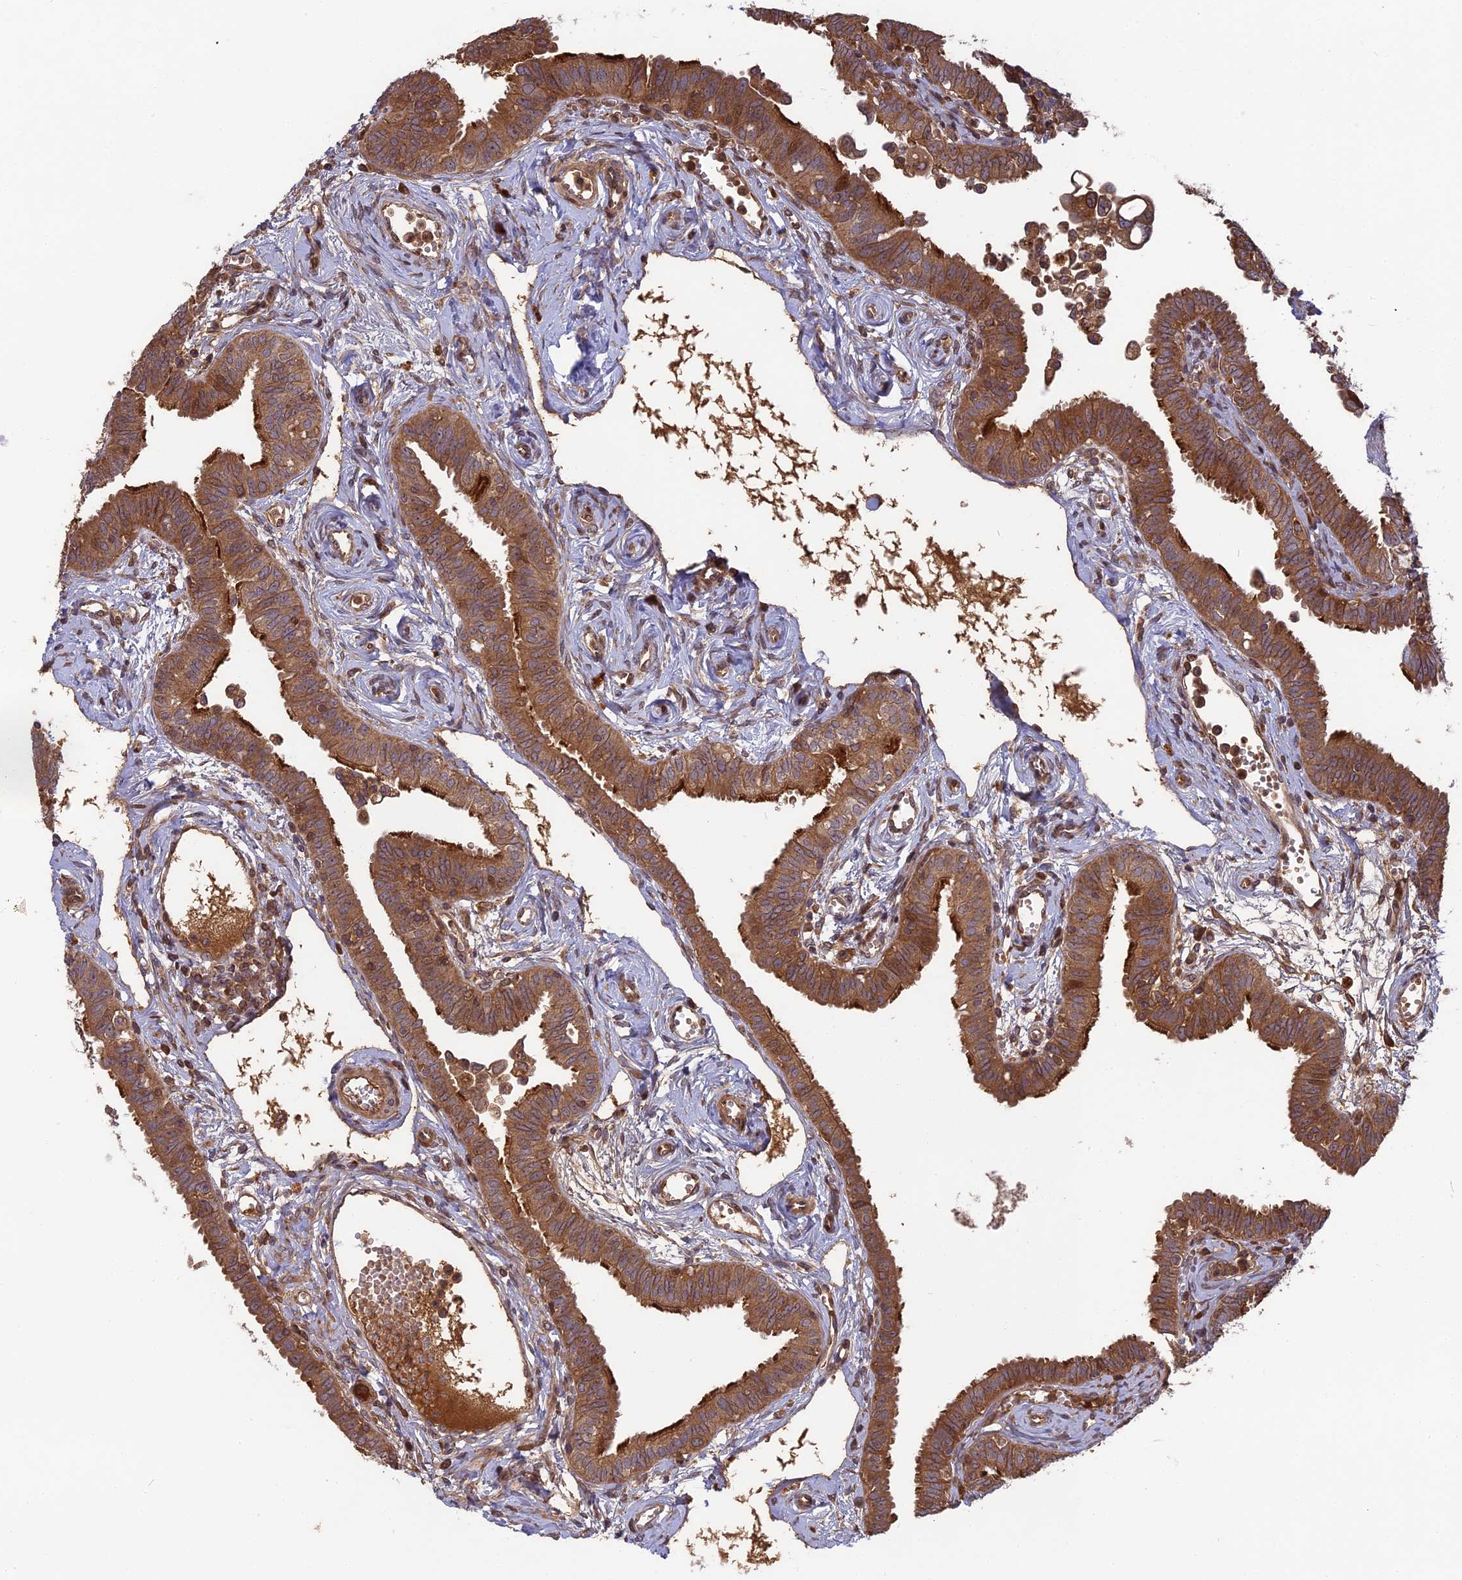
{"staining": {"intensity": "strong", "quantity": ">75%", "location": "cytoplasmic/membranous"}, "tissue": "fallopian tube", "cell_type": "Glandular cells", "image_type": "normal", "snomed": [{"axis": "morphology", "description": "Normal tissue, NOS"}, {"axis": "morphology", "description": "Carcinoma, NOS"}, {"axis": "topography", "description": "Fallopian tube"}, {"axis": "topography", "description": "Ovary"}], "caption": "Fallopian tube stained with a protein marker reveals strong staining in glandular cells.", "gene": "TMUB2", "patient": {"sex": "female", "age": 59}}